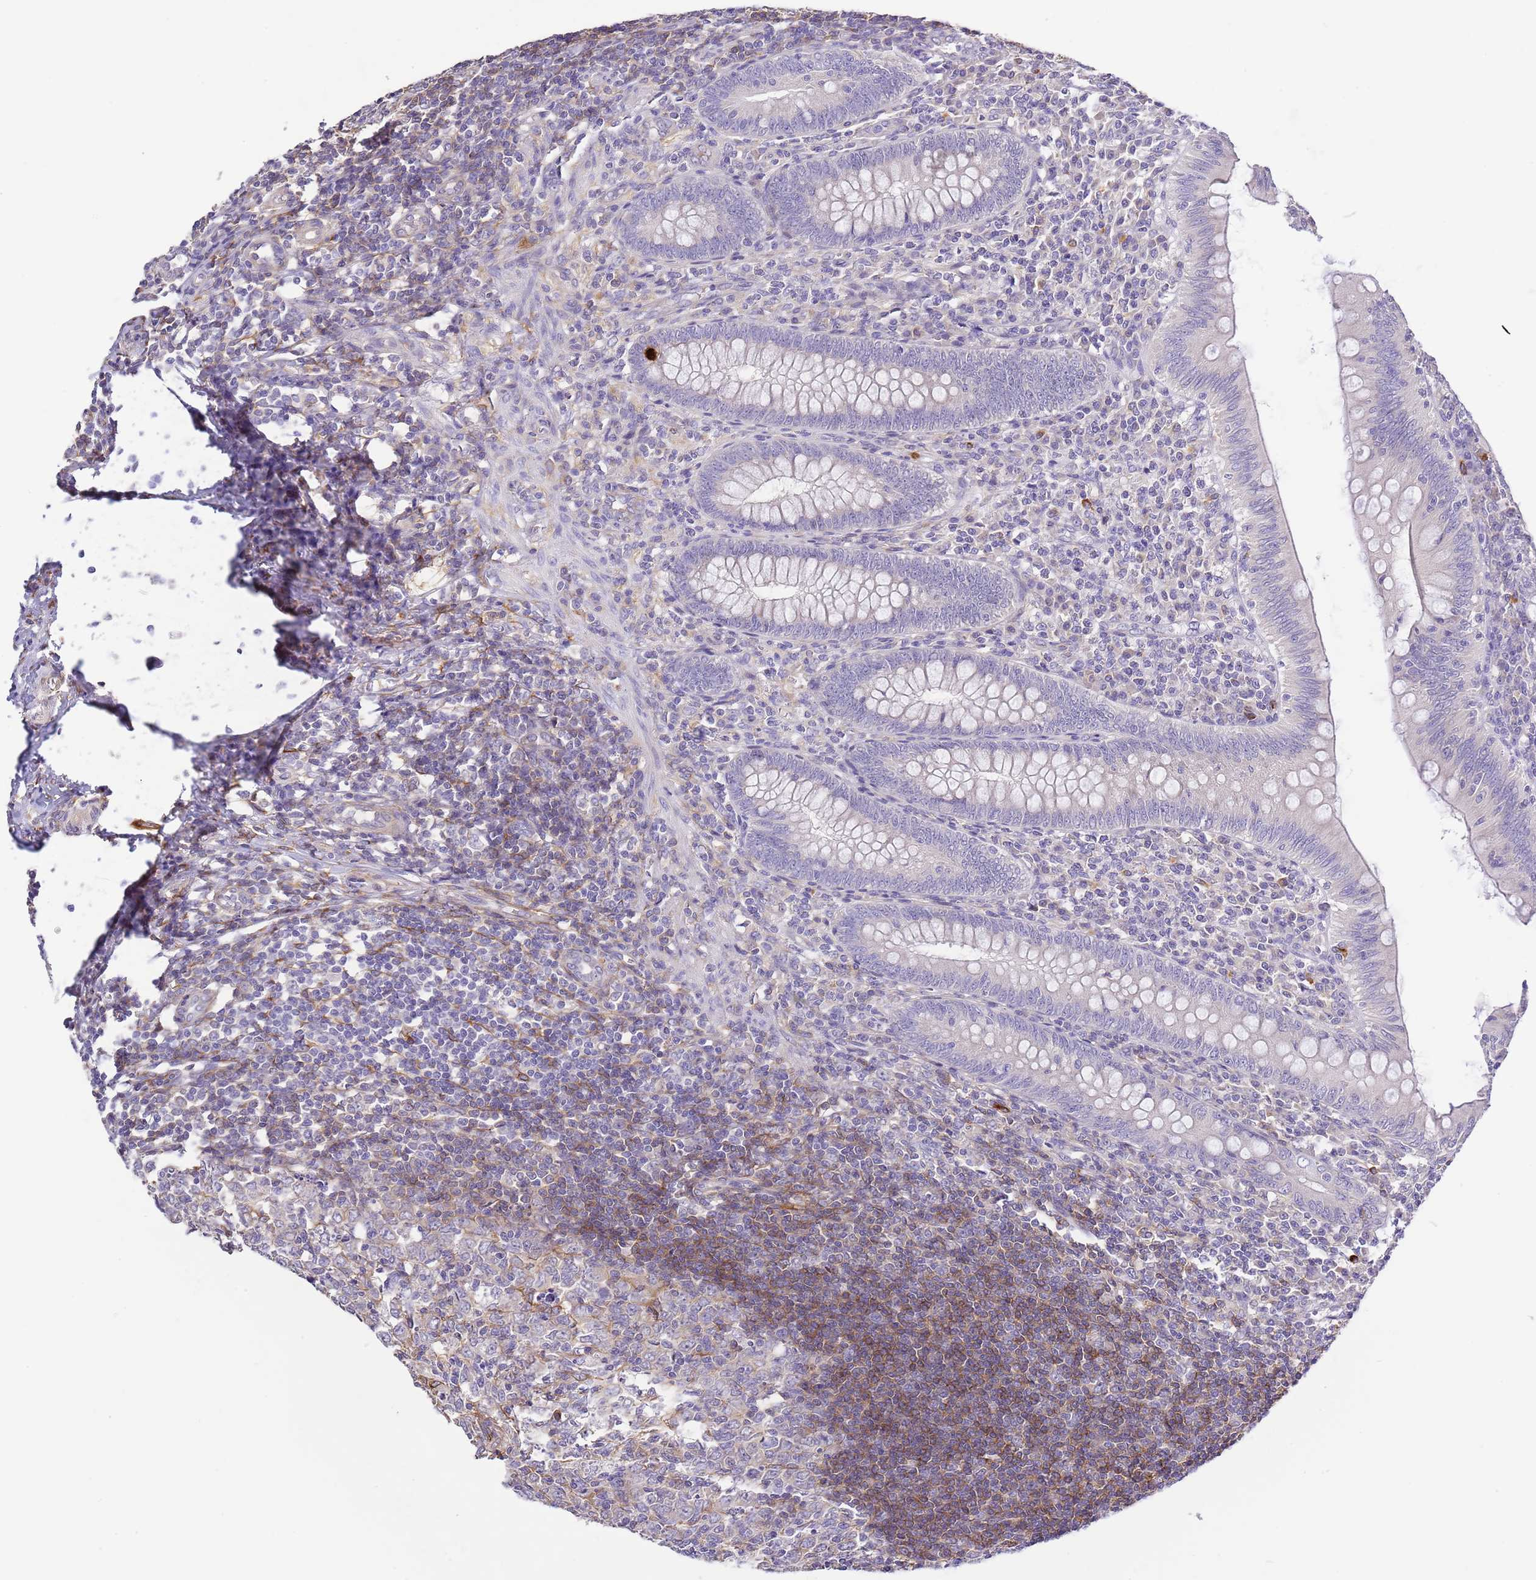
{"staining": {"intensity": "weak", "quantity": "<25%", "location": "cytoplasmic/membranous"}, "tissue": "appendix", "cell_type": "Glandular cells", "image_type": "normal", "snomed": [{"axis": "morphology", "description": "Normal tissue, NOS"}, {"axis": "topography", "description": "Appendix"}], "caption": "Immunohistochemistry of benign appendix shows no expression in glandular cells.", "gene": "RFK", "patient": {"sex": "male", "age": 14}}